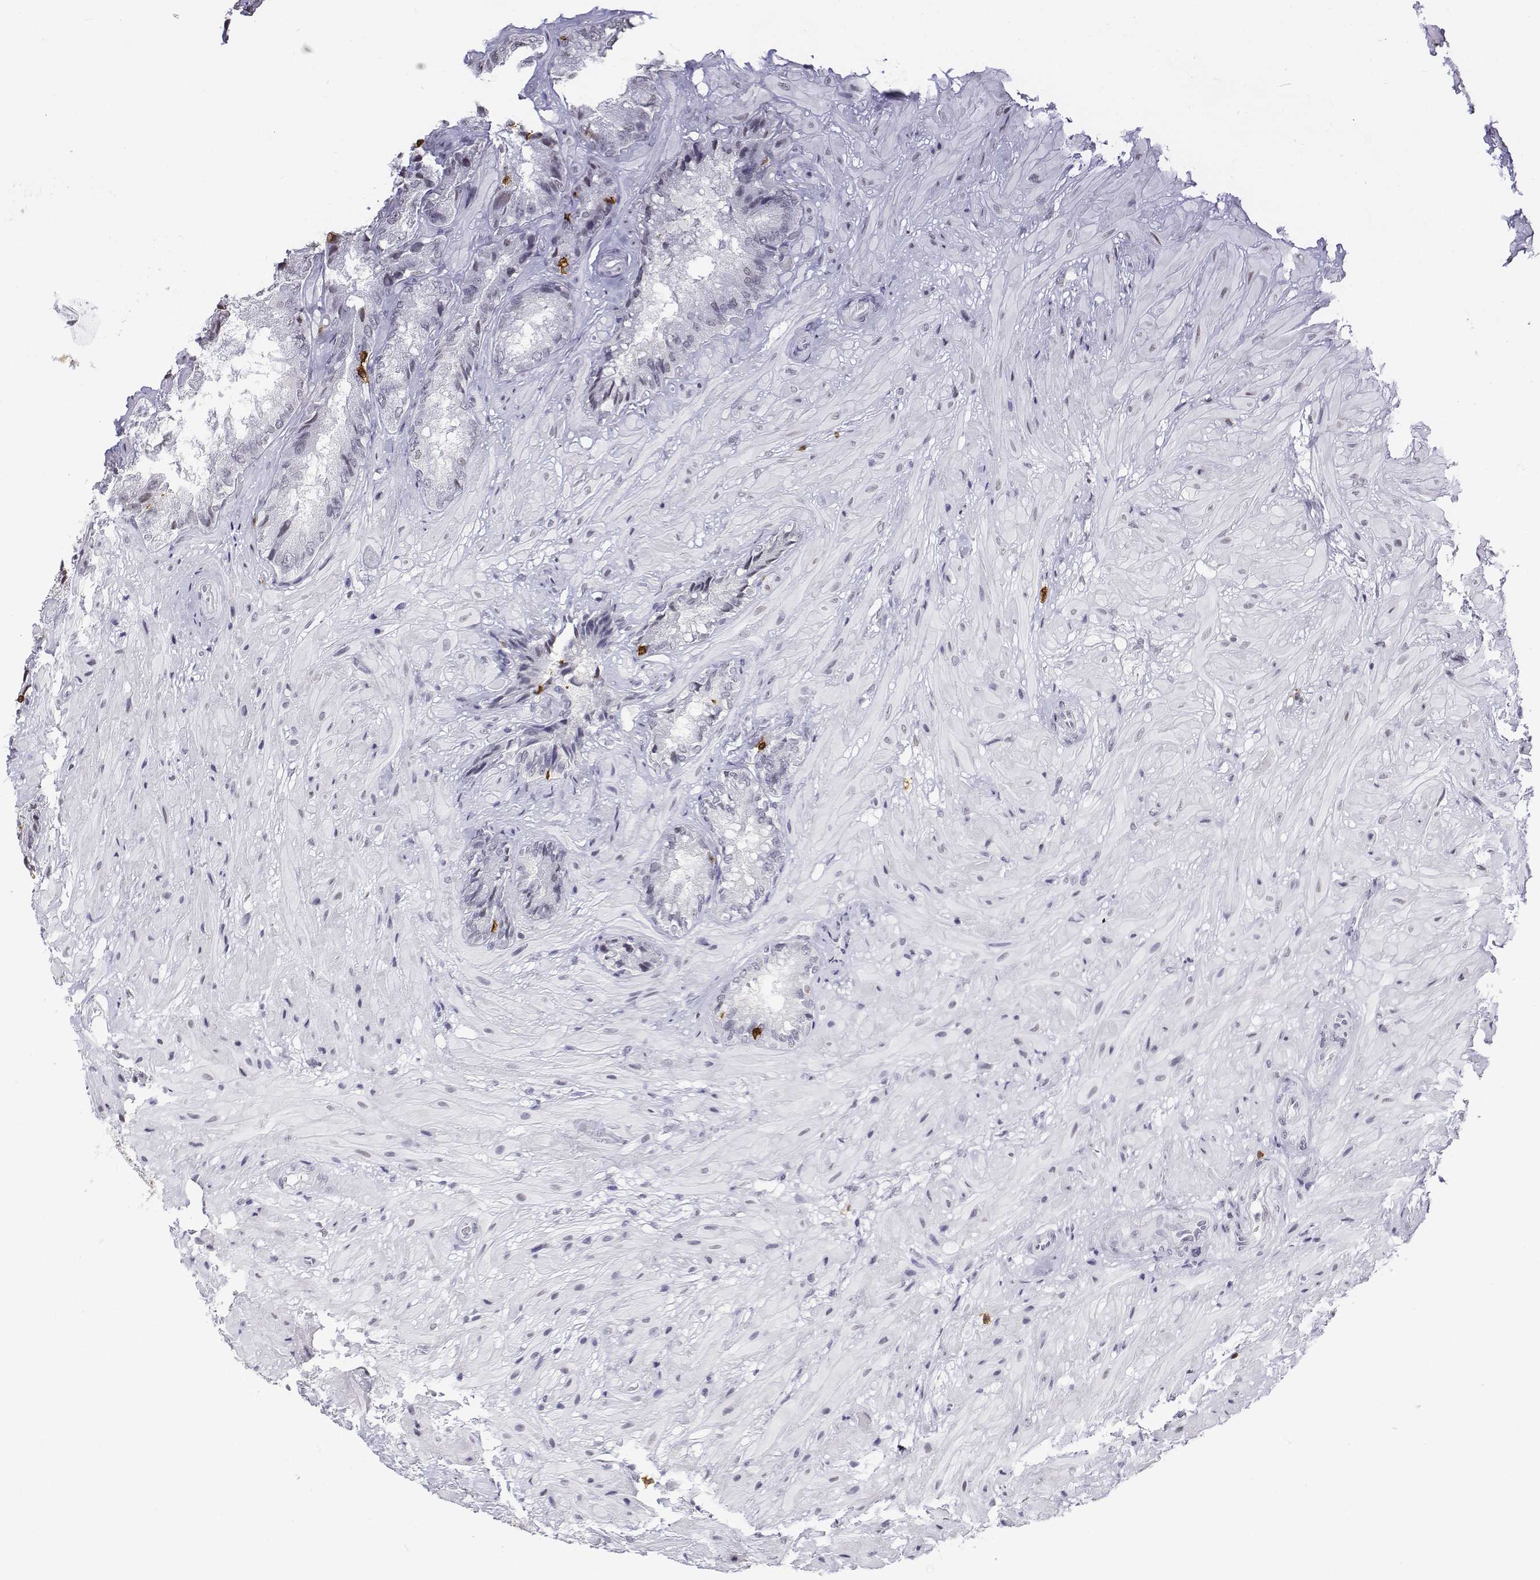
{"staining": {"intensity": "negative", "quantity": "none", "location": "none"}, "tissue": "seminal vesicle", "cell_type": "Glandular cells", "image_type": "normal", "snomed": [{"axis": "morphology", "description": "Normal tissue, NOS"}, {"axis": "topography", "description": "Seminal veicle"}], "caption": "A high-resolution histopathology image shows immunohistochemistry (IHC) staining of normal seminal vesicle, which displays no significant positivity in glandular cells.", "gene": "CD3E", "patient": {"sex": "male", "age": 57}}